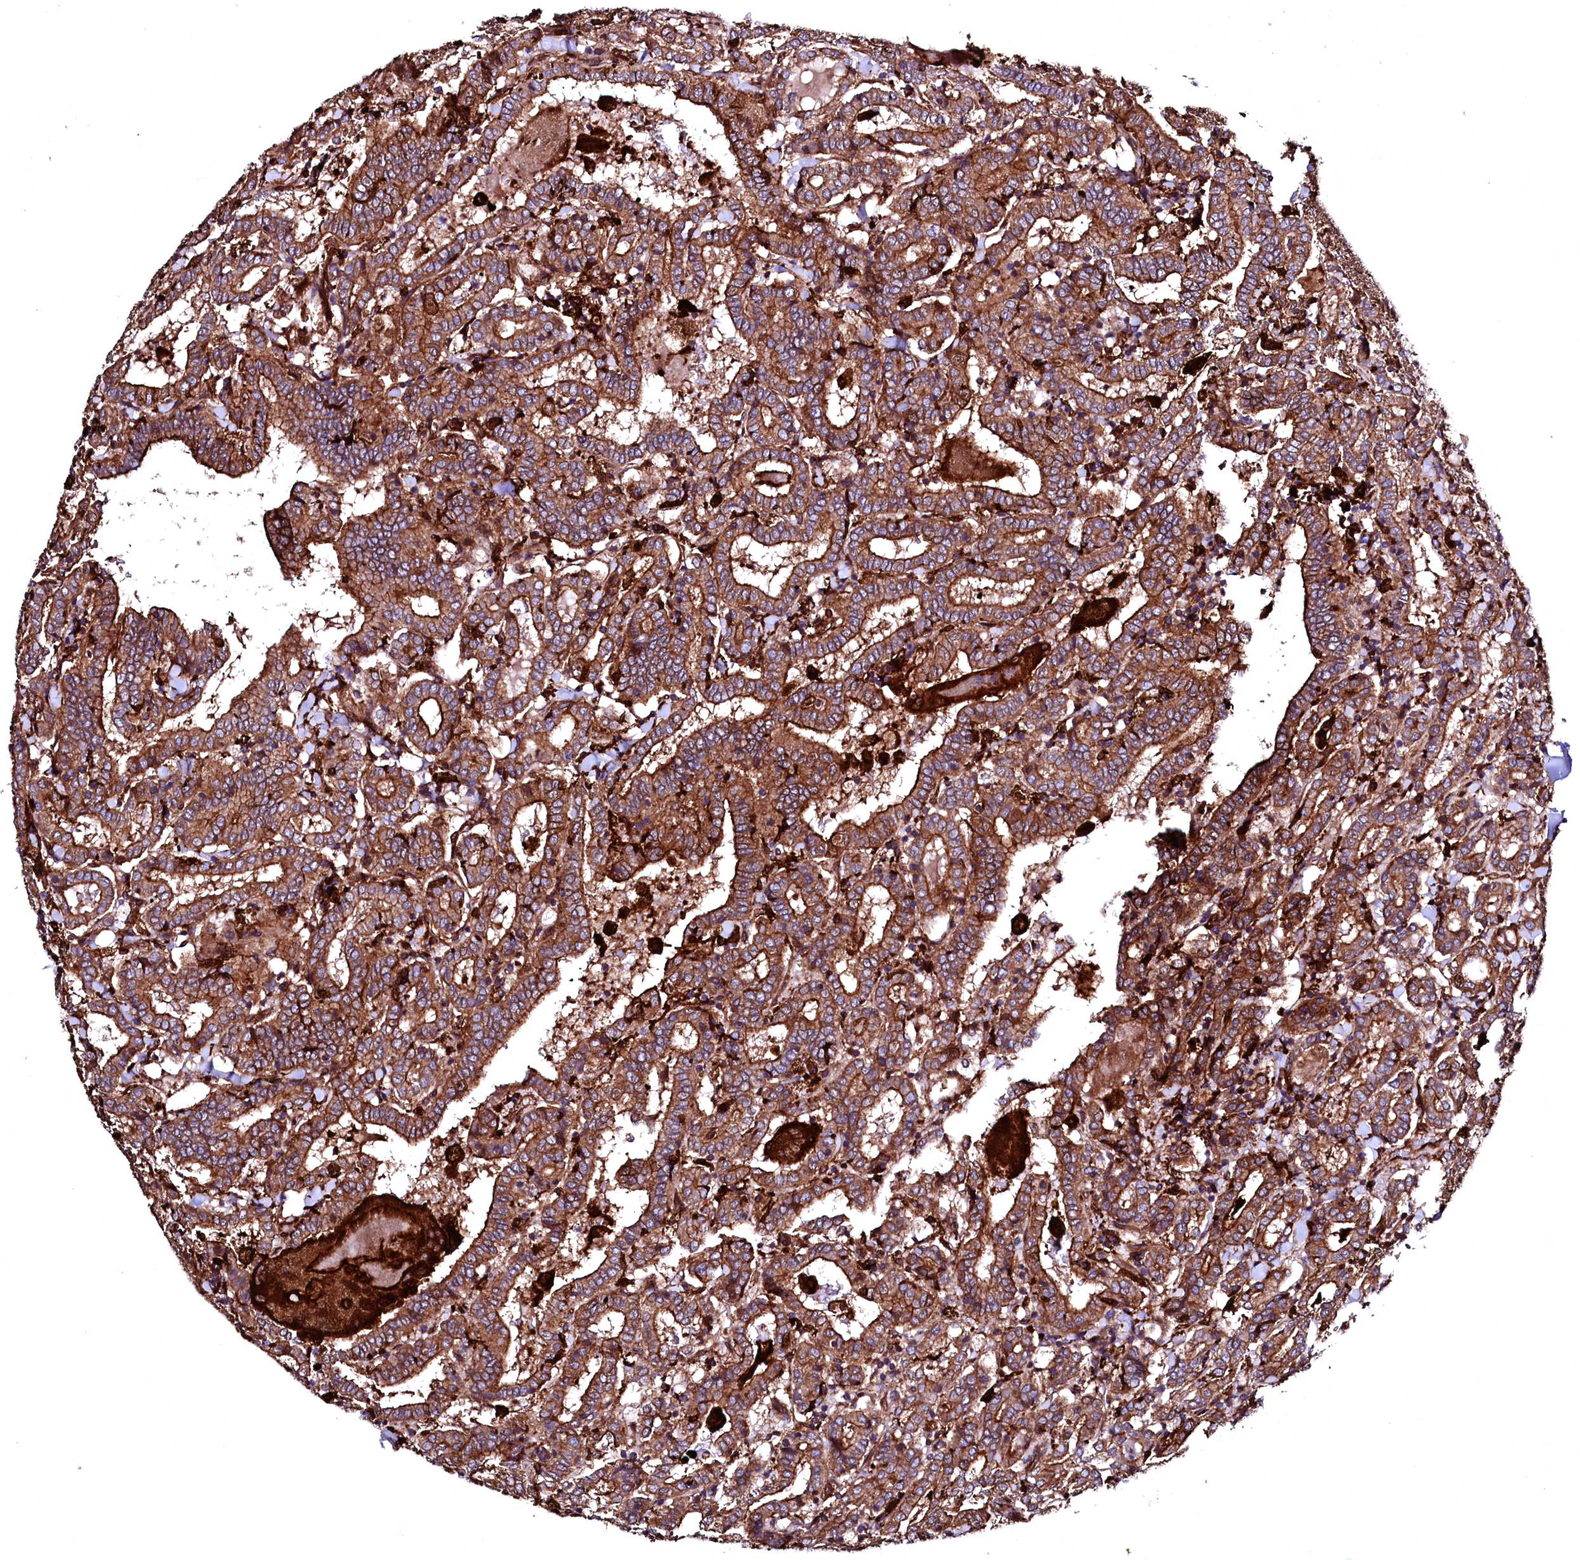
{"staining": {"intensity": "moderate", "quantity": ">75%", "location": "cytoplasmic/membranous"}, "tissue": "thyroid cancer", "cell_type": "Tumor cells", "image_type": "cancer", "snomed": [{"axis": "morphology", "description": "Papillary adenocarcinoma, NOS"}, {"axis": "topography", "description": "Thyroid gland"}], "caption": "Immunohistochemical staining of human thyroid papillary adenocarcinoma demonstrates medium levels of moderate cytoplasmic/membranous expression in approximately >75% of tumor cells. Immunohistochemistry stains the protein of interest in brown and the nuclei are stained blue.", "gene": "STAMBPL1", "patient": {"sex": "female", "age": 72}}